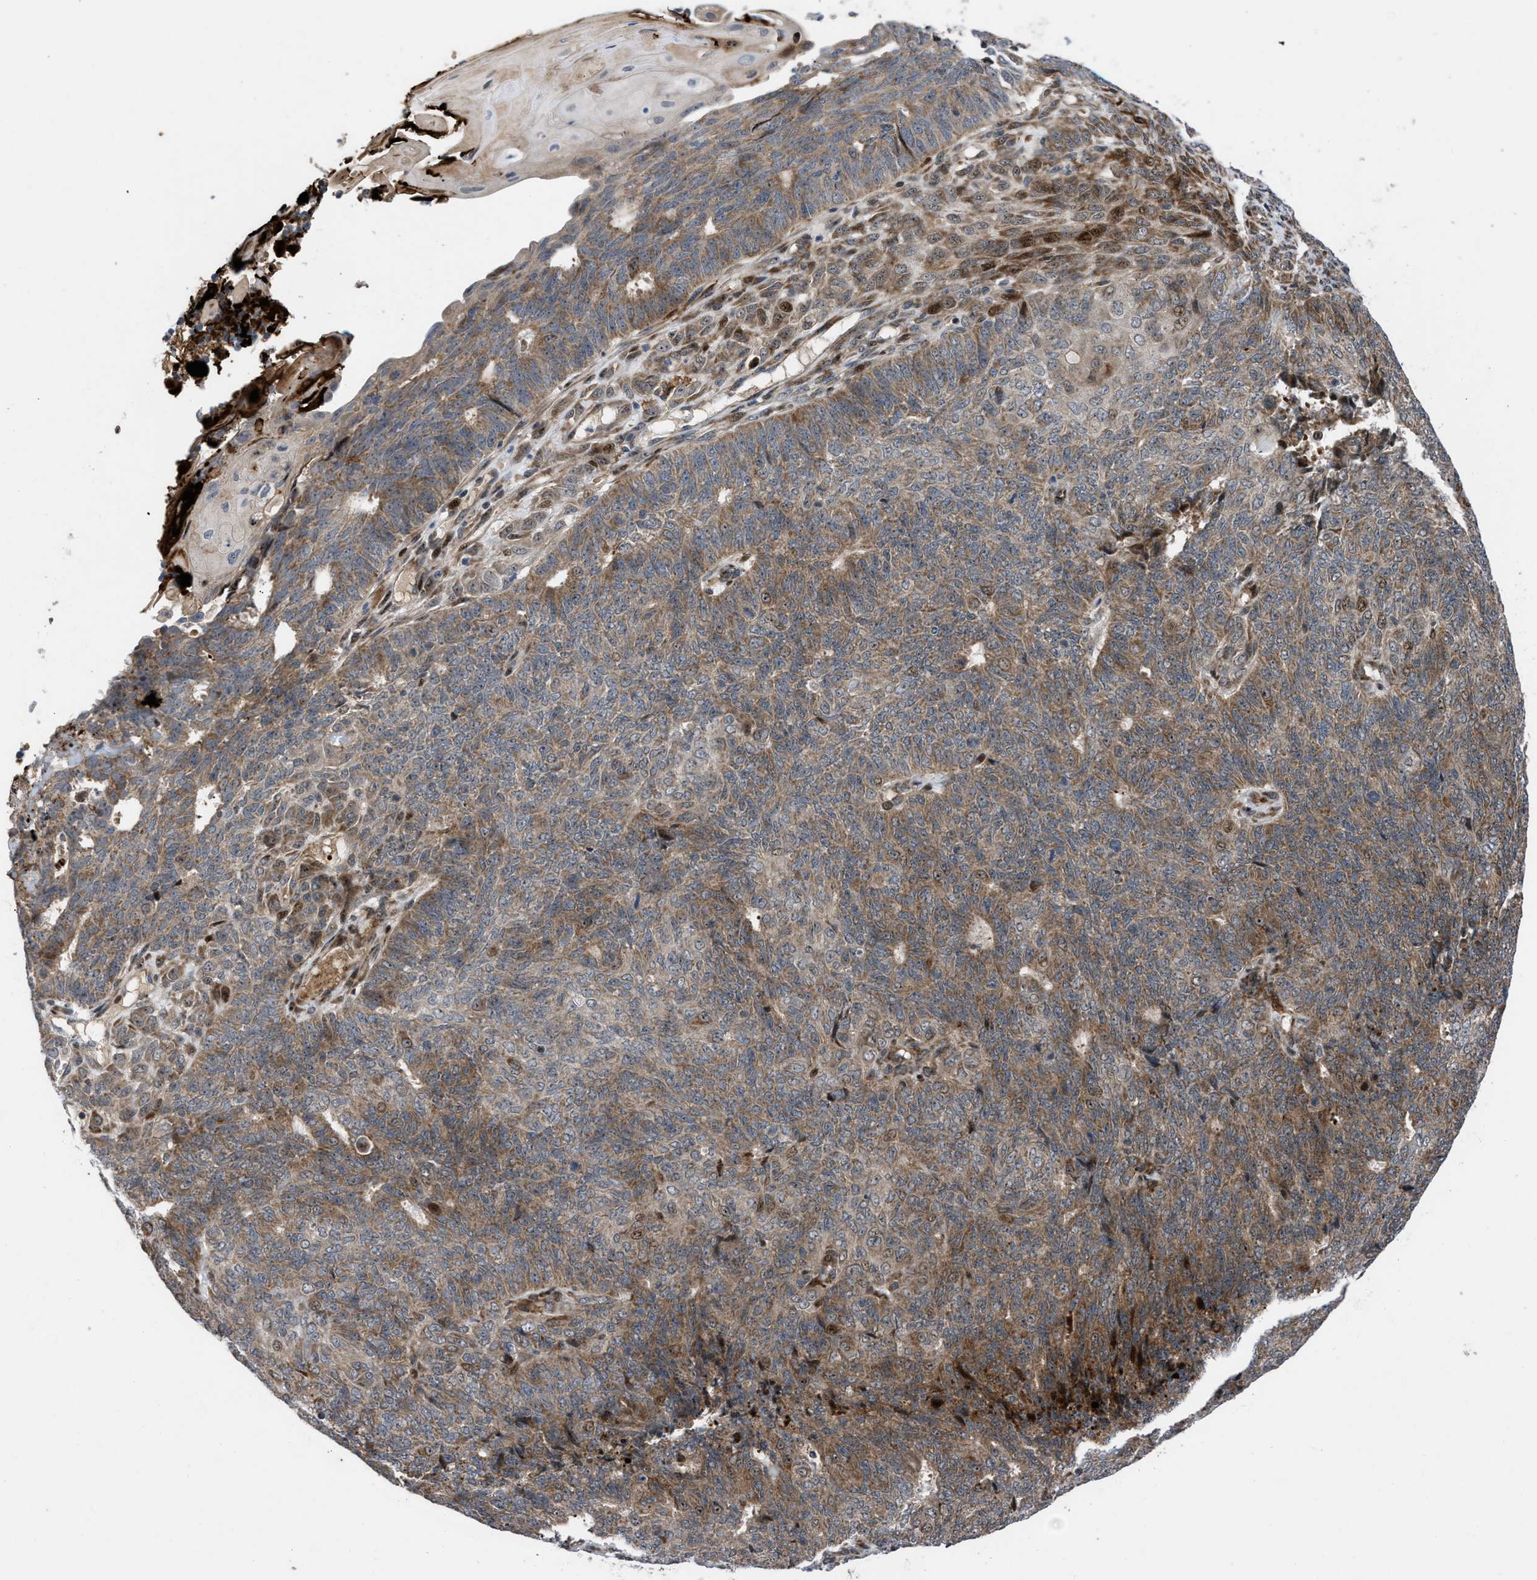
{"staining": {"intensity": "moderate", "quantity": ">75%", "location": "cytoplasmic/membranous"}, "tissue": "endometrial cancer", "cell_type": "Tumor cells", "image_type": "cancer", "snomed": [{"axis": "morphology", "description": "Adenocarcinoma, NOS"}, {"axis": "topography", "description": "Endometrium"}], "caption": "Approximately >75% of tumor cells in adenocarcinoma (endometrial) show moderate cytoplasmic/membranous protein staining as visualized by brown immunohistochemical staining.", "gene": "AP3M2", "patient": {"sex": "female", "age": 32}}